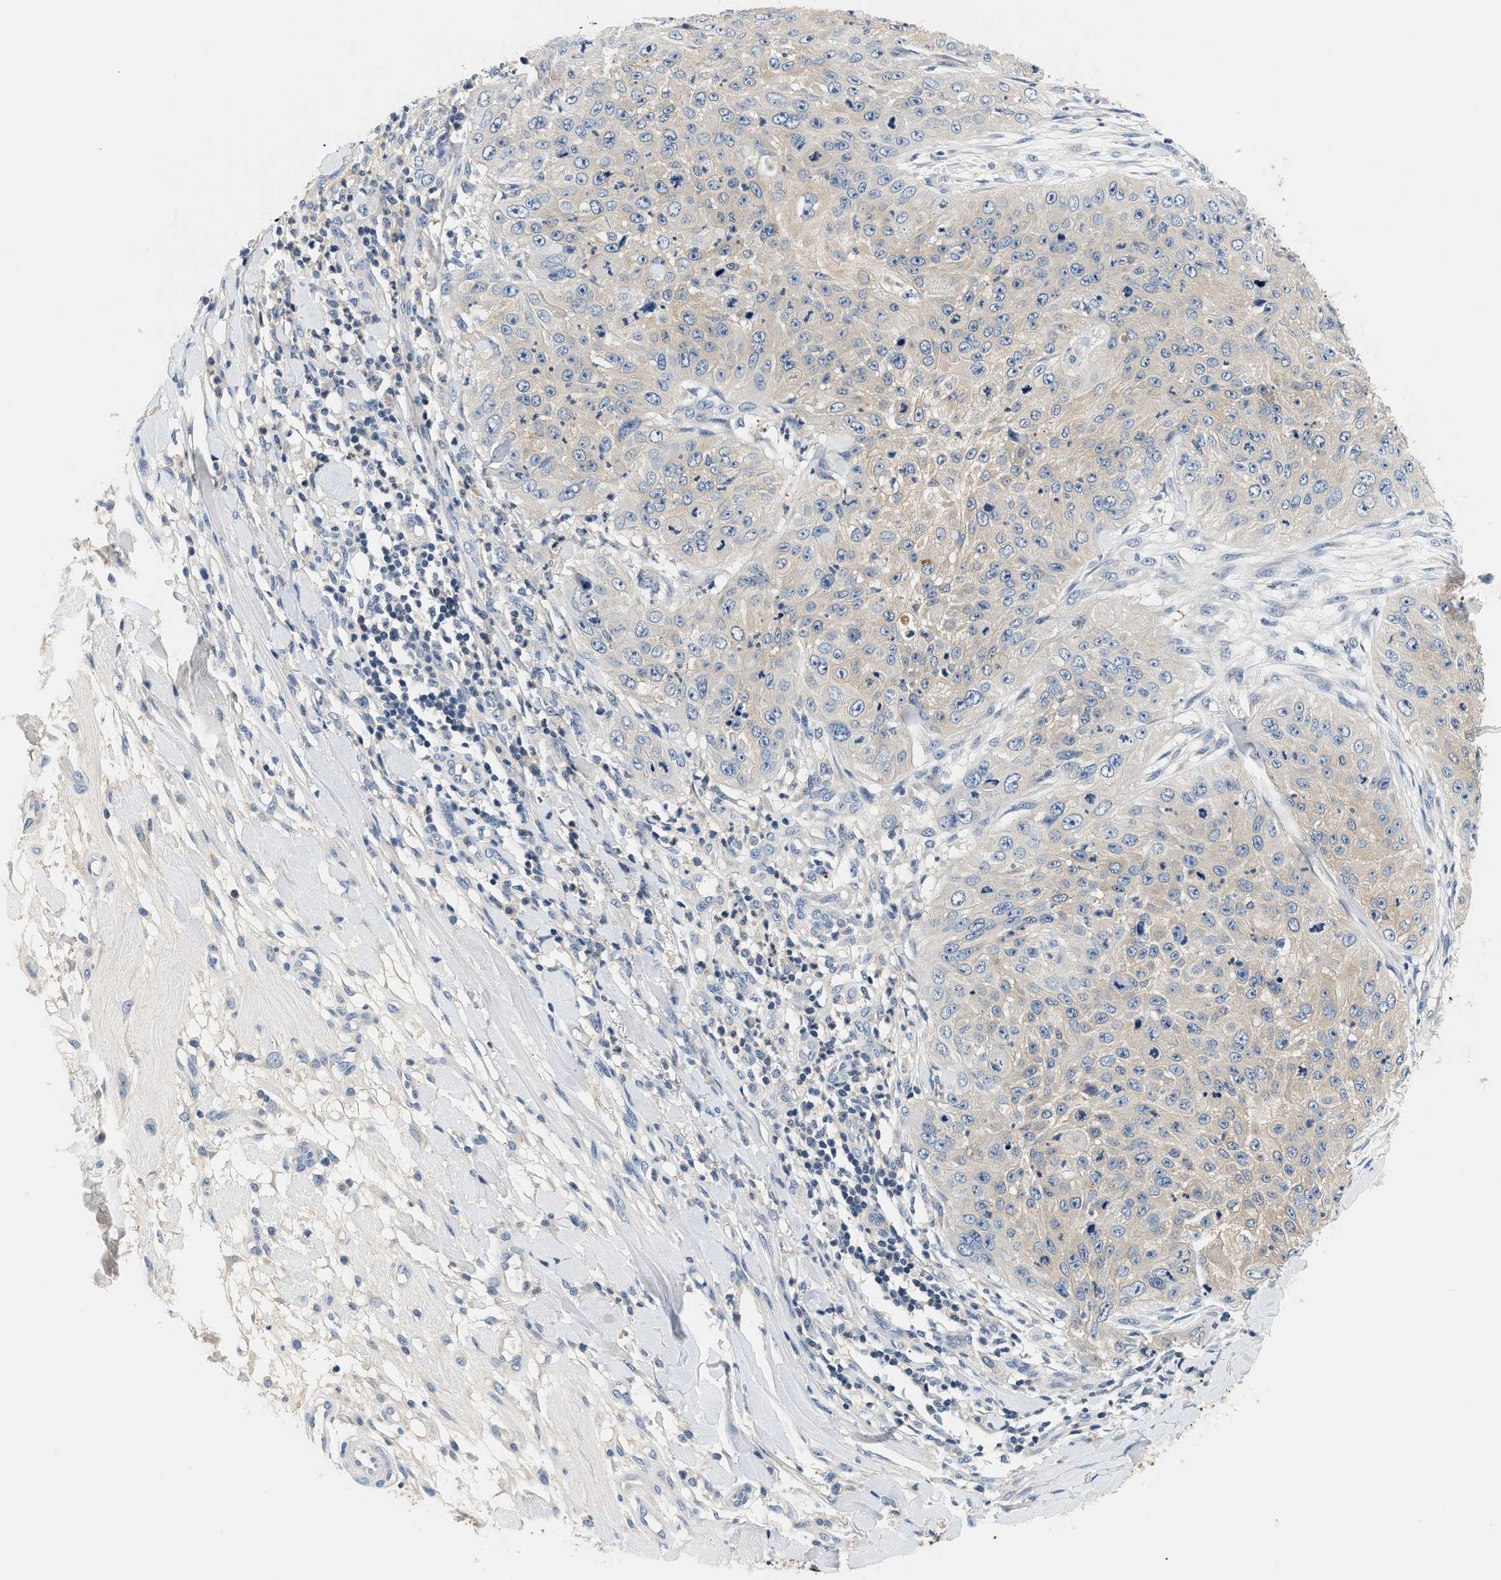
{"staining": {"intensity": "negative", "quantity": "none", "location": "none"}, "tissue": "skin cancer", "cell_type": "Tumor cells", "image_type": "cancer", "snomed": [{"axis": "morphology", "description": "Squamous cell carcinoma, NOS"}, {"axis": "topography", "description": "Skin"}], "caption": "IHC photomicrograph of human skin squamous cell carcinoma stained for a protein (brown), which demonstrates no staining in tumor cells.", "gene": "SLC35E1", "patient": {"sex": "female", "age": 80}}